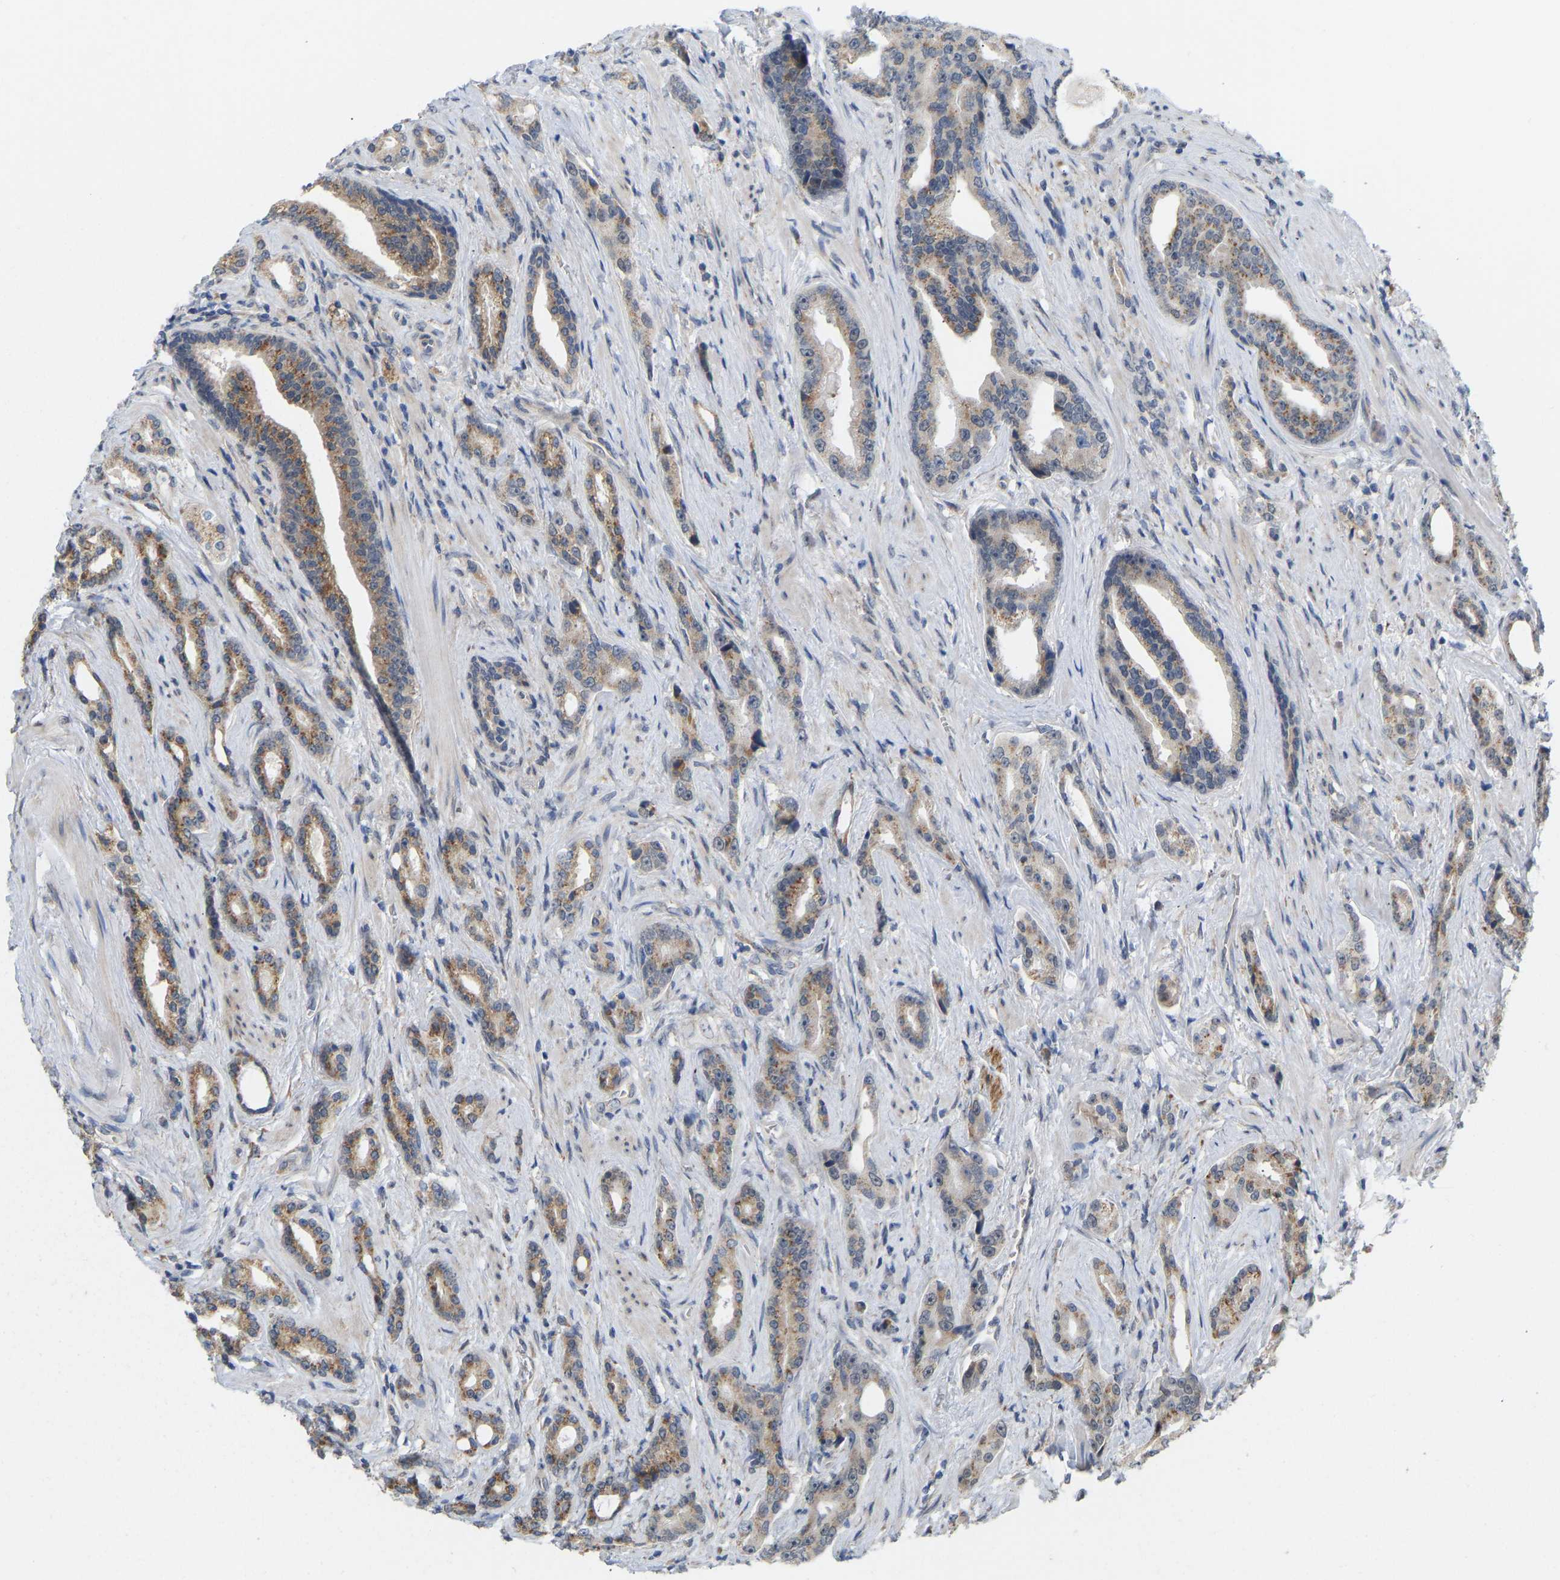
{"staining": {"intensity": "moderate", "quantity": ">75%", "location": "cytoplasmic/membranous"}, "tissue": "prostate cancer", "cell_type": "Tumor cells", "image_type": "cancer", "snomed": [{"axis": "morphology", "description": "Adenocarcinoma, High grade"}, {"axis": "topography", "description": "Prostate"}], "caption": "Immunohistochemistry (IHC) photomicrograph of human prostate high-grade adenocarcinoma stained for a protein (brown), which demonstrates medium levels of moderate cytoplasmic/membranous staining in approximately >75% of tumor cells.", "gene": "BEND3", "patient": {"sex": "male", "age": 71}}